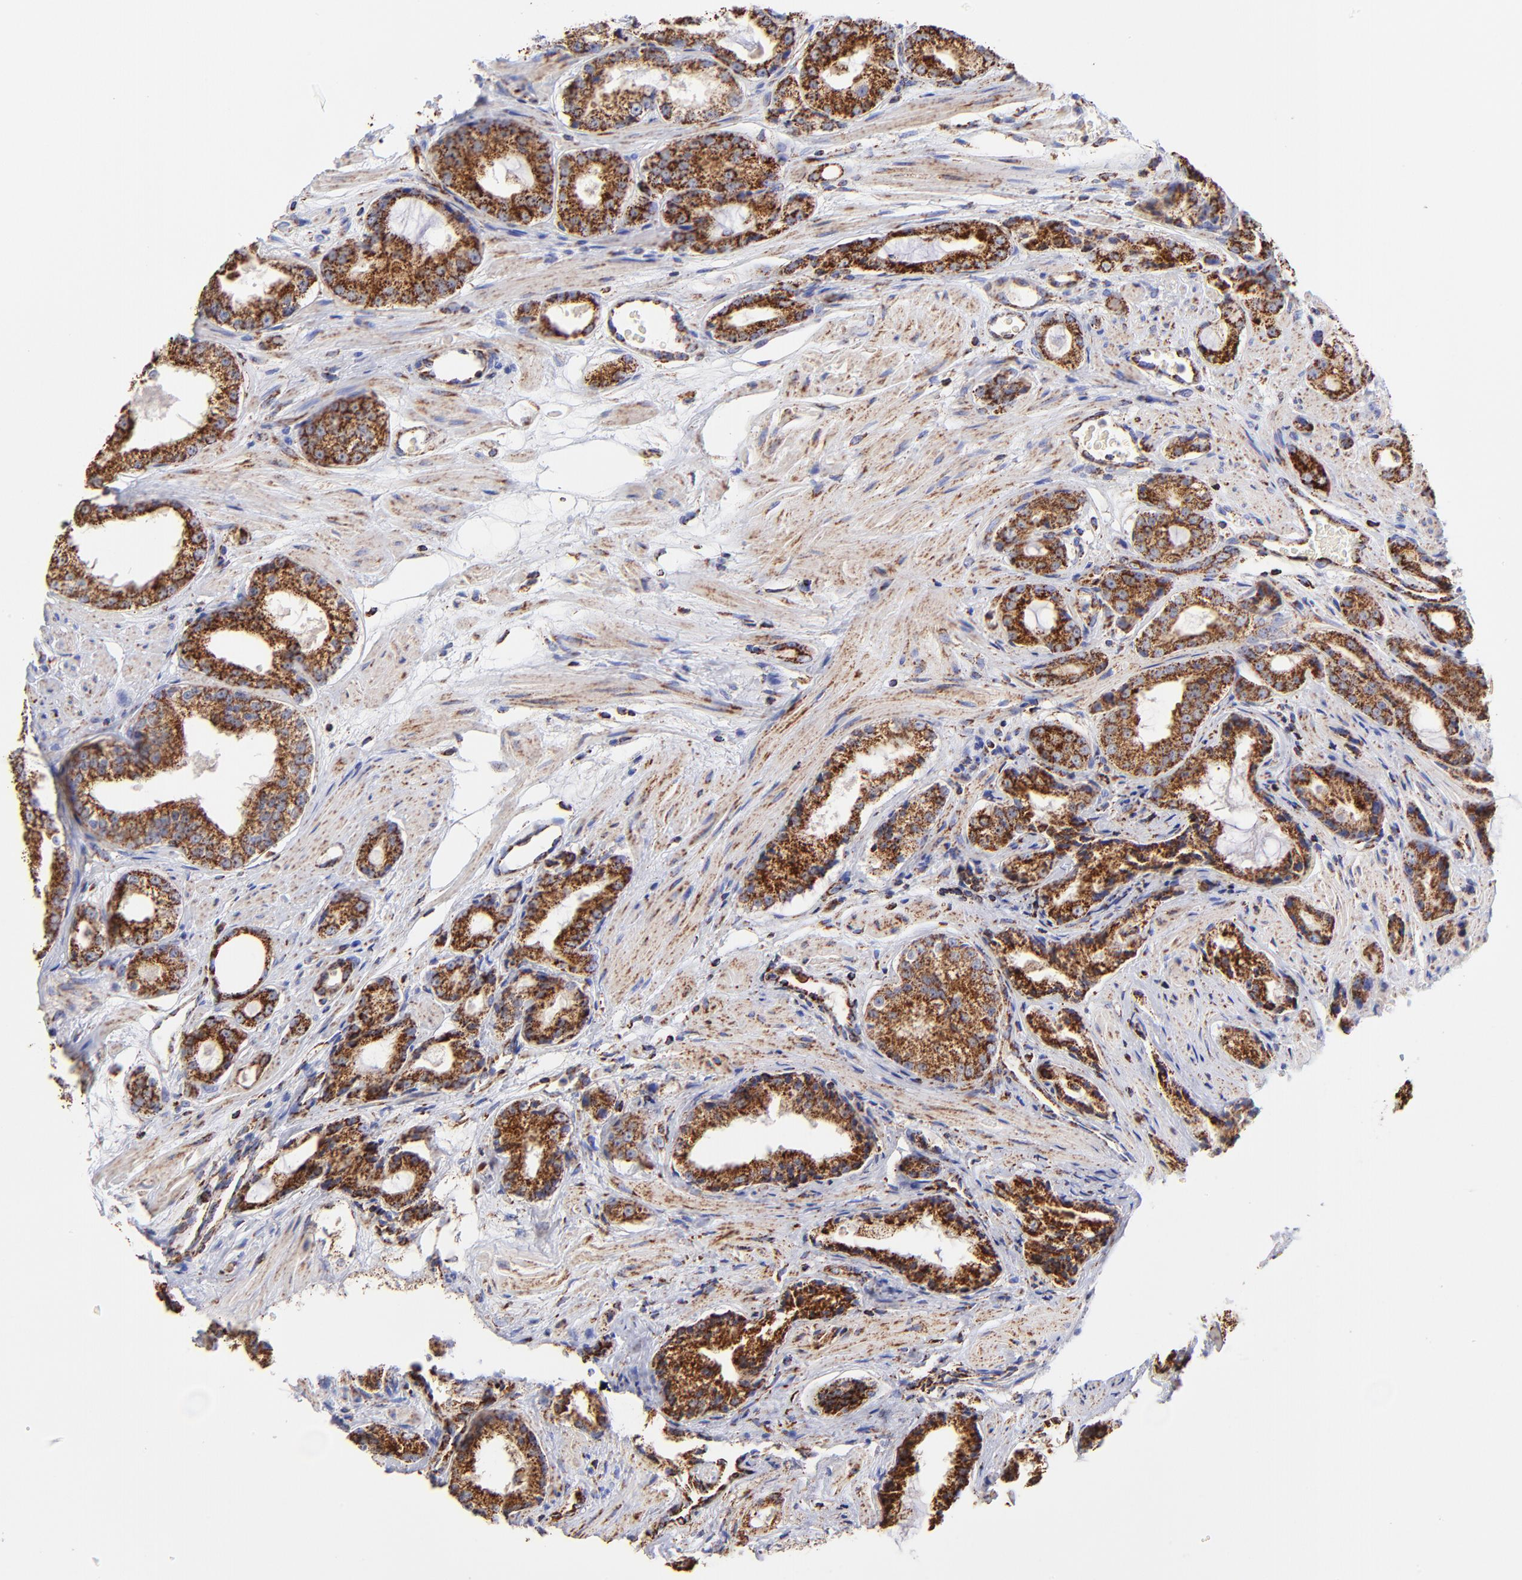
{"staining": {"intensity": "strong", "quantity": ">75%", "location": "cytoplasmic/membranous"}, "tissue": "prostate cancer", "cell_type": "Tumor cells", "image_type": "cancer", "snomed": [{"axis": "morphology", "description": "Adenocarcinoma, Medium grade"}, {"axis": "topography", "description": "Prostate"}], "caption": "Immunohistochemistry (IHC) (DAB) staining of adenocarcinoma (medium-grade) (prostate) exhibits strong cytoplasmic/membranous protein staining in about >75% of tumor cells.", "gene": "ECH1", "patient": {"sex": "male", "age": 60}}